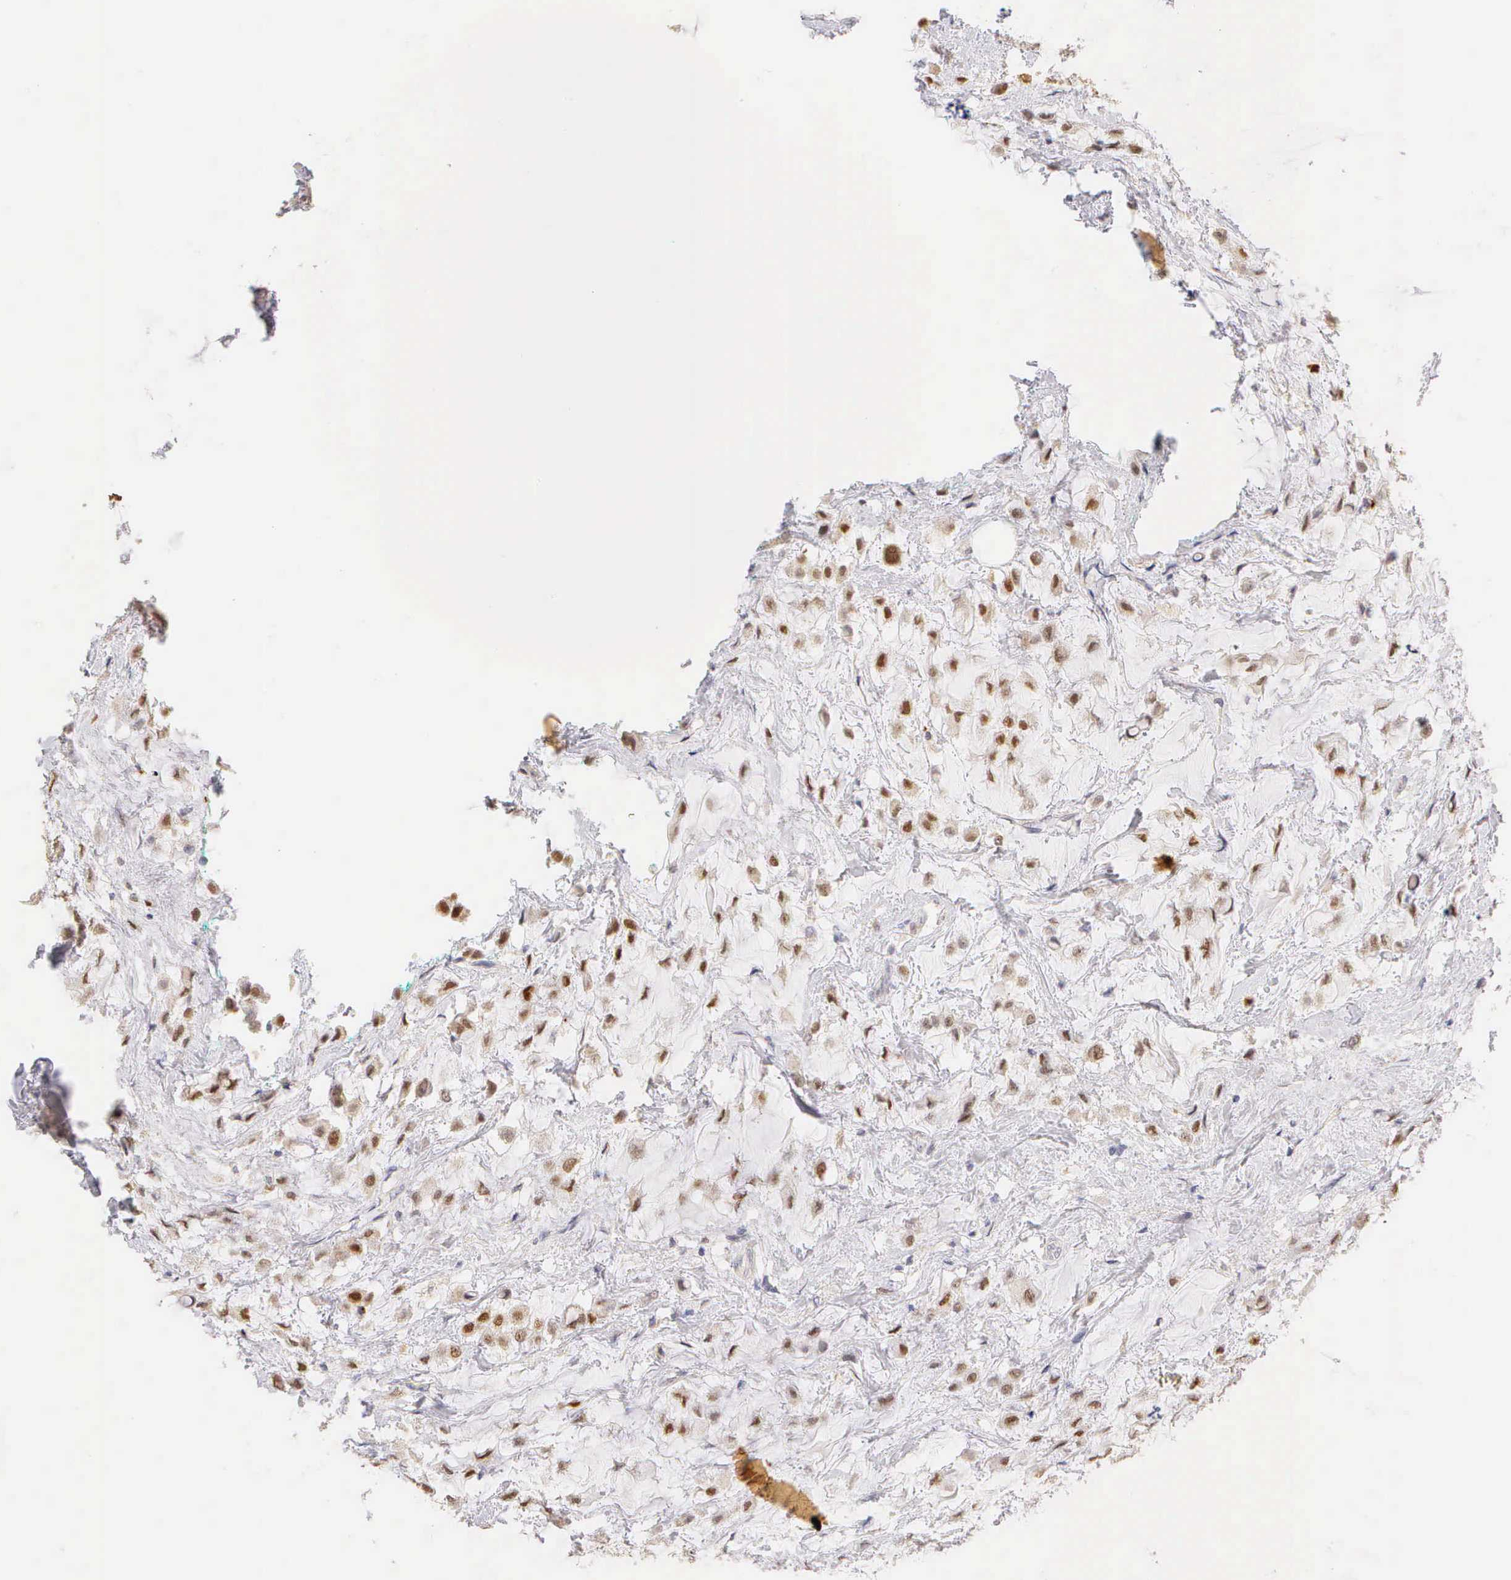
{"staining": {"intensity": "moderate", "quantity": ">75%", "location": "nuclear"}, "tissue": "breast cancer", "cell_type": "Tumor cells", "image_type": "cancer", "snomed": [{"axis": "morphology", "description": "Lobular carcinoma"}, {"axis": "topography", "description": "Breast"}], "caption": "Immunohistochemical staining of breast cancer (lobular carcinoma) displays medium levels of moderate nuclear protein staining in about >75% of tumor cells. Using DAB (brown) and hematoxylin (blue) stains, captured at high magnification using brightfield microscopy.", "gene": "ESR1", "patient": {"sex": "female", "age": 85}}